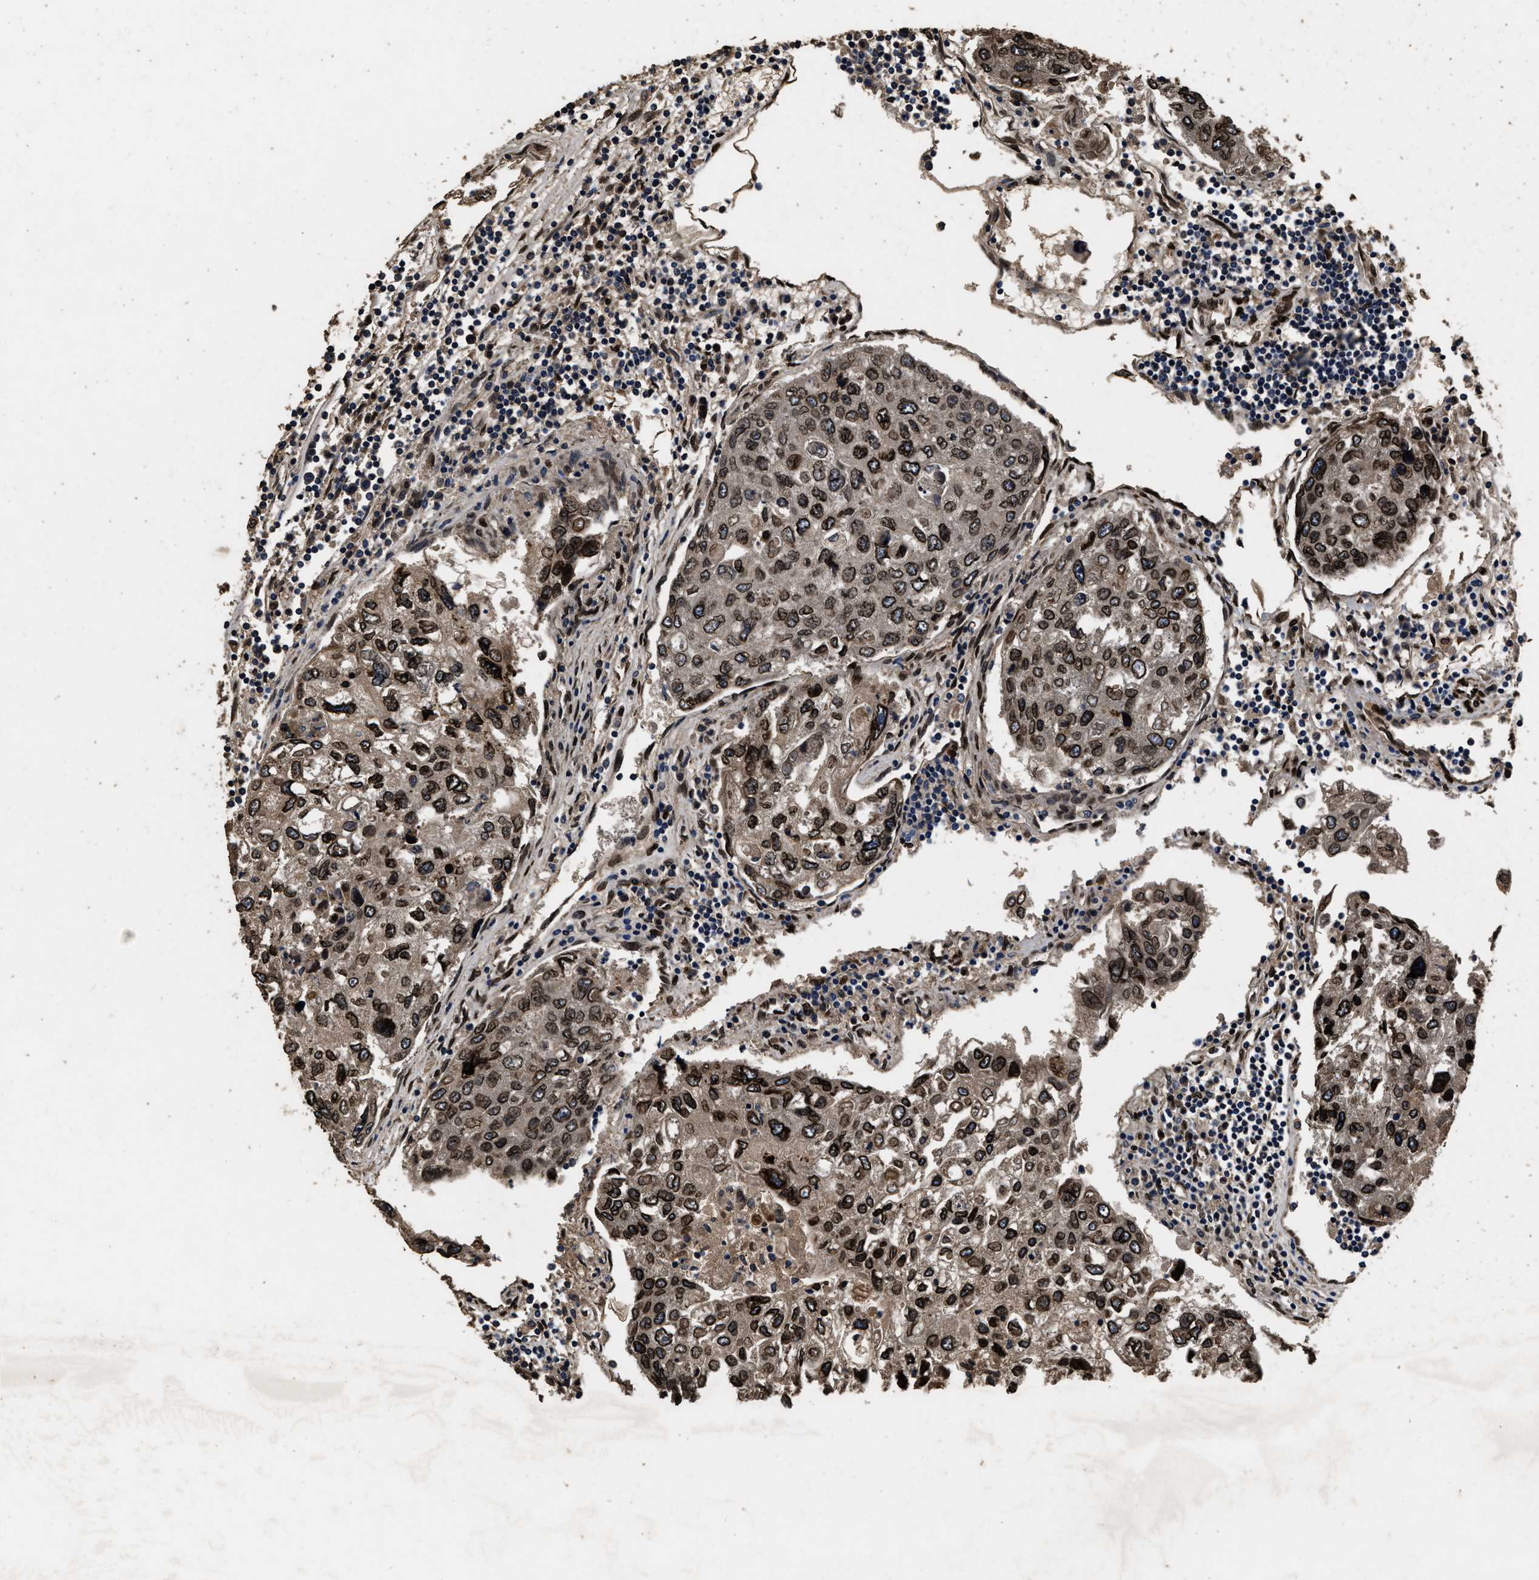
{"staining": {"intensity": "strong", "quantity": ">75%", "location": "cytoplasmic/membranous,nuclear"}, "tissue": "urothelial cancer", "cell_type": "Tumor cells", "image_type": "cancer", "snomed": [{"axis": "morphology", "description": "Urothelial carcinoma, High grade"}, {"axis": "topography", "description": "Lymph node"}, {"axis": "topography", "description": "Urinary bladder"}], "caption": "Immunohistochemistry (IHC) image of neoplastic tissue: human high-grade urothelial carcinoma stained using immunohistochemistry (IHC) exhibits high levels of strong protein expression localized specifically in the cytoplasmic/membranous and nuclear of tumor cells, appearing as a cytoplasmic/membranous and nuclear brown color.", "gene": "ACCS", "patient": {"sex": "male", "age": 51}}